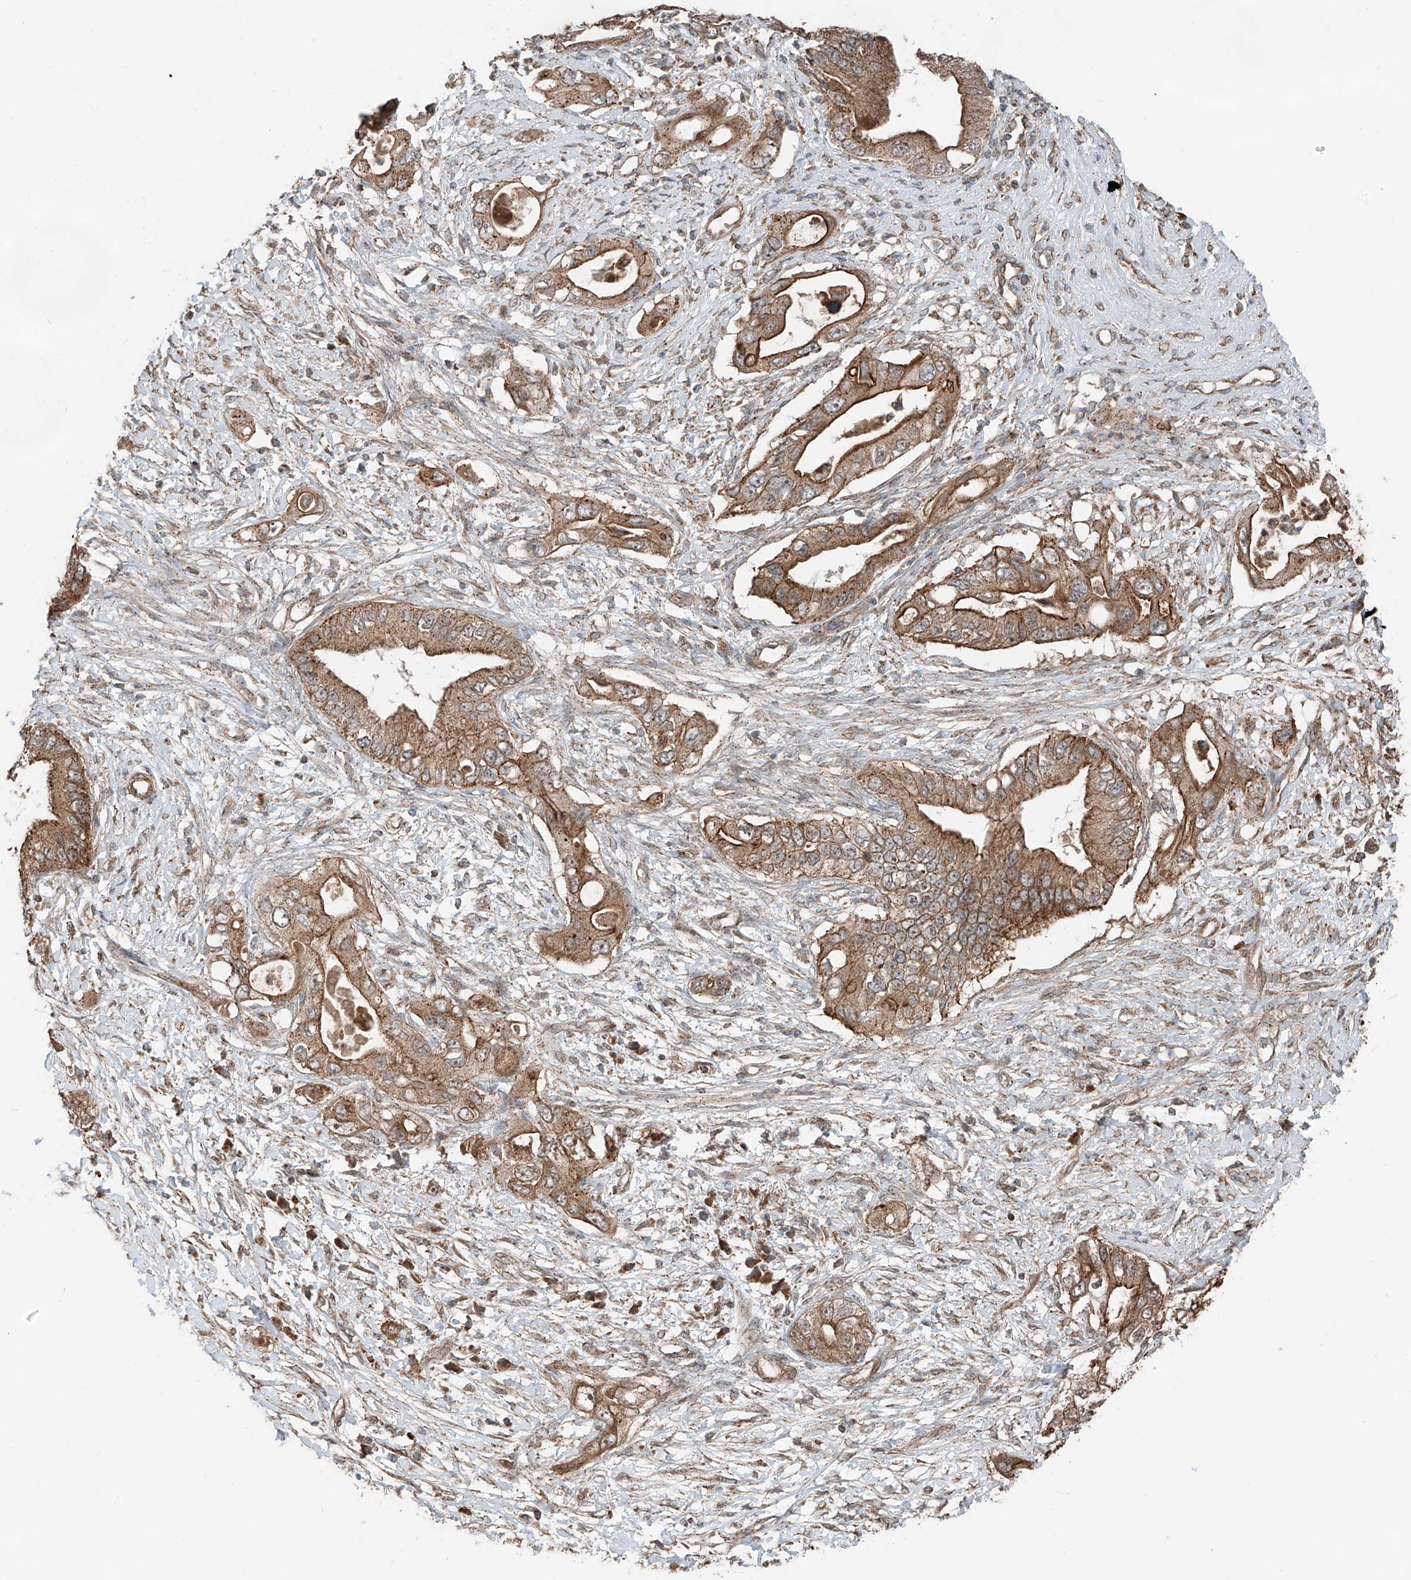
{"staining": {"intensity": "strong", "quantity": ">75%", "location": "cytoplasmic/membranous"}, "tissue": "pancreatic cancer", "cell_type": "Tumor cells", "image_type": "cancer", "snomed": [{"axis": "morphology", "description": "Inflammation, NOS"}, {"axis": "morphology", "description": "Adenocarcinoma, NOS"}, {"axis": "topography", "description": "Pancreas"}], "caption": "The micrograph shows a brown stain indicating the presence of a protein in the cytoplasmic/membranous of tumor cells in pancreatic cancer (adenocarcinoma).", "gene": "CEP162", "patient": {"sex": "female", "age": 56}}